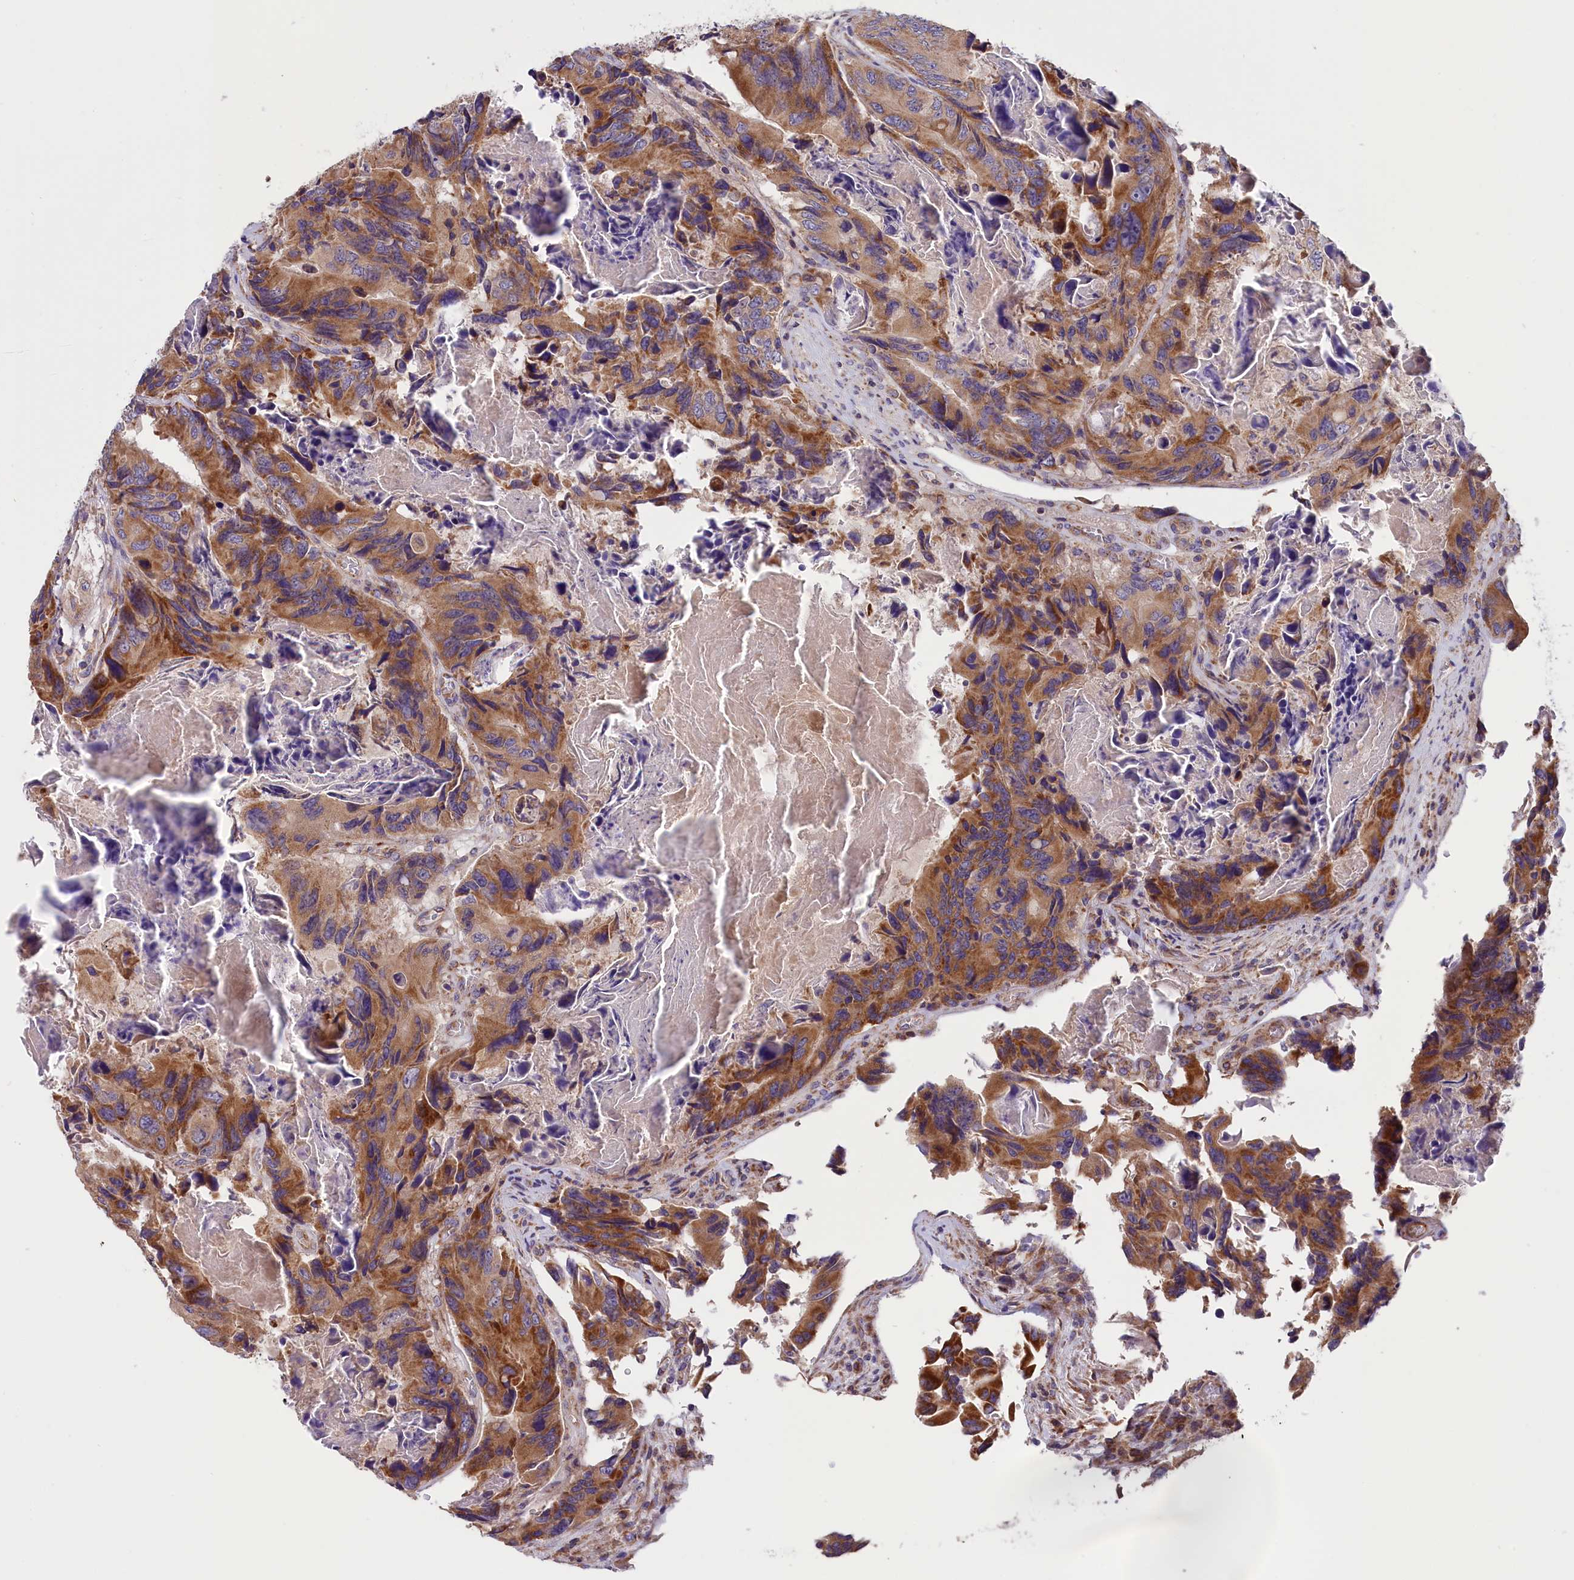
{"staining": {"intensity": "moderate", "quantity": ">75%", "location": "cytoplasmic/membranous"}, "tissue": "colorectal cancer", "cell_type": "Tumor cells", "image_type": "cancer", "snomed": [{"axis": "morphology", "description": "Adenocarcinoma, NOS"}, {"axis": "topography", "description": "Colon"}], "caption": "Approximately >75% of tumor cells in adenocarcinoma (colorectal) demonstrate moderate cytoplasmic/membranous protein staining as visualized by brown immunohistochemical staining.", "gene": "DNAJB9", "patient": {"sex": "male", "age": 84}}